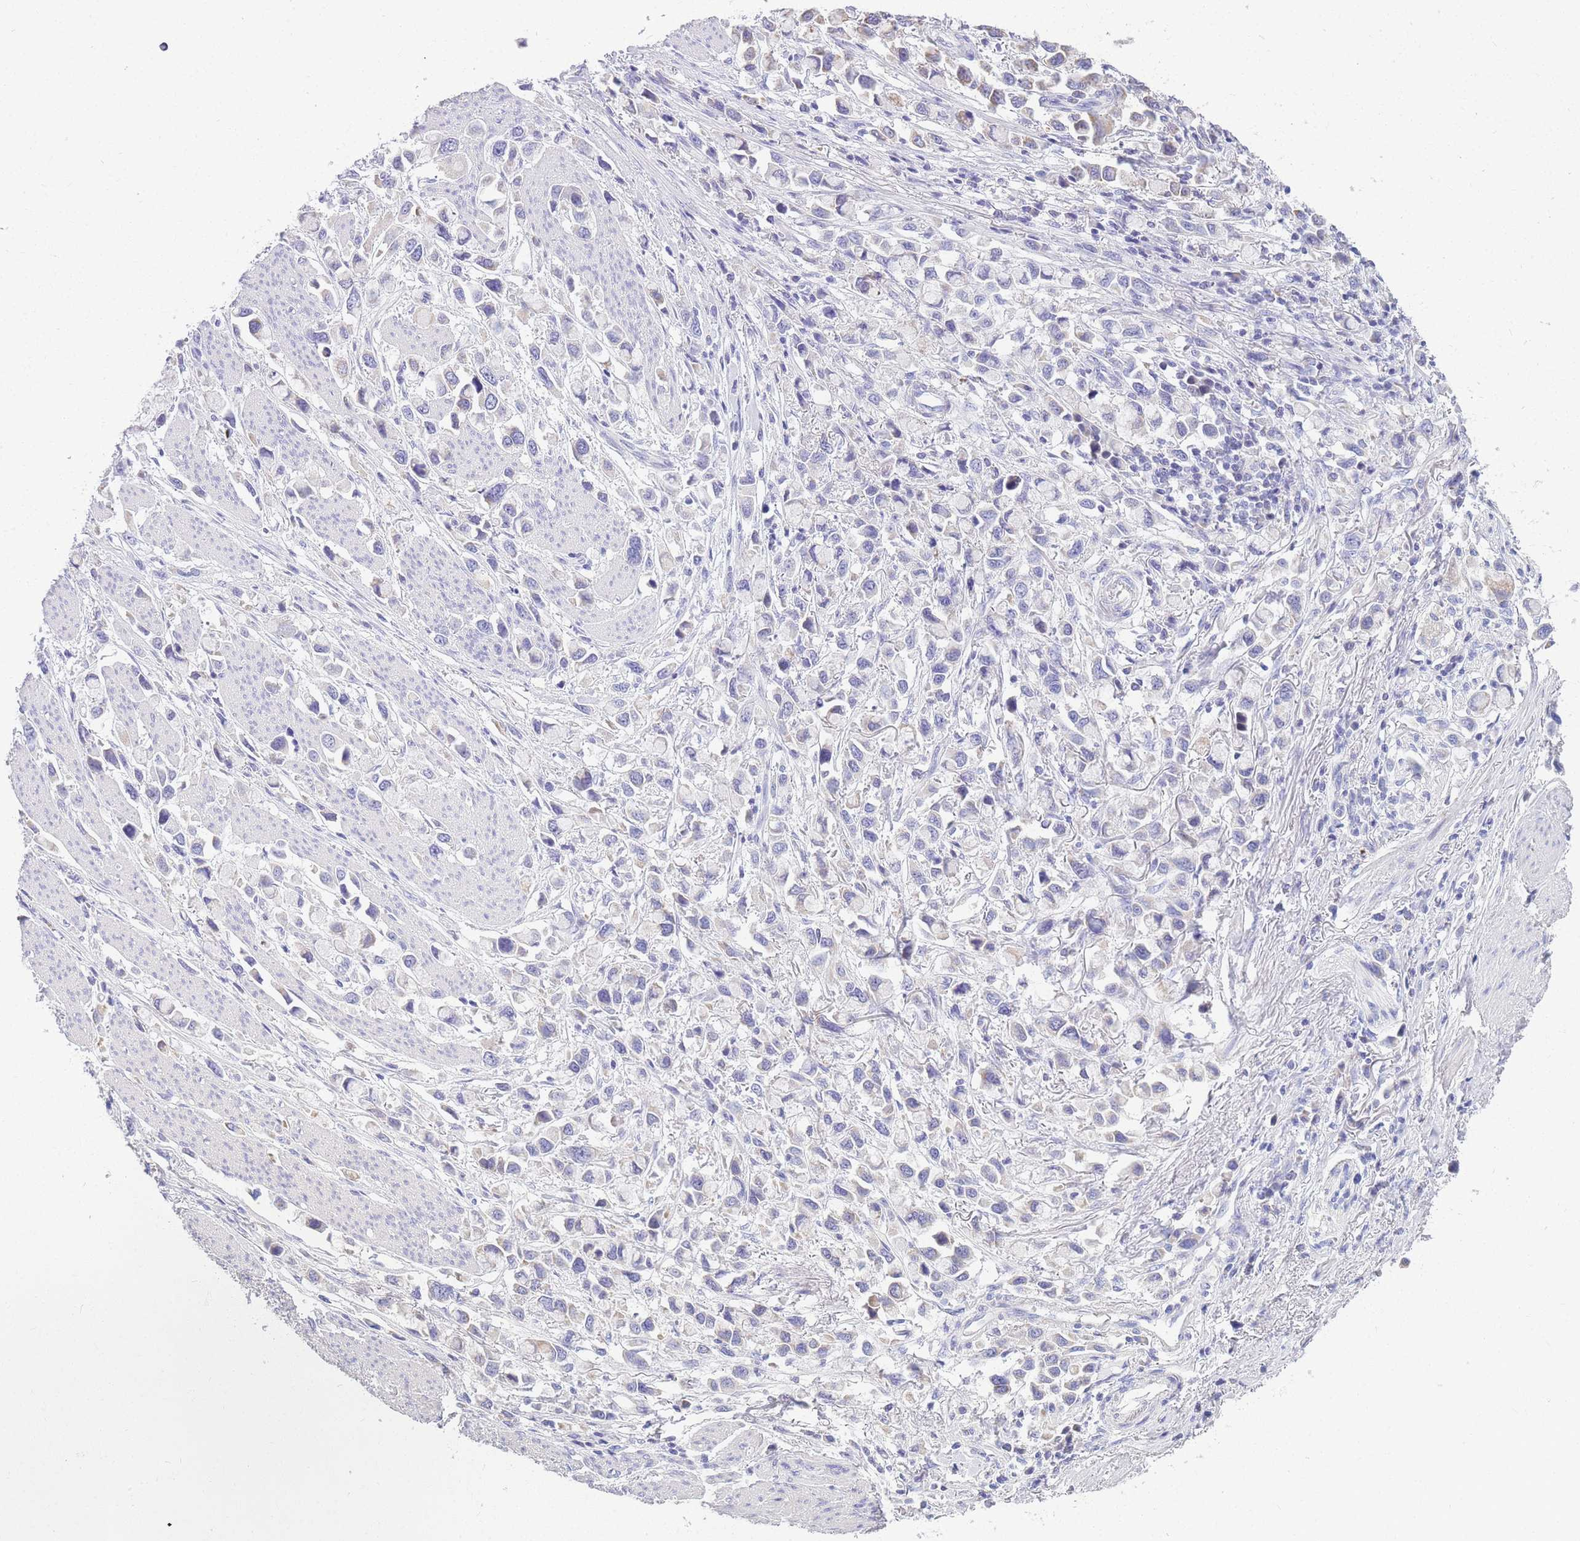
{"staining": {"intensity": "weak", "quantity": "<25%", "location": "cytoplasmic/membranous"}, "tissue": "stomach cancer", "cell_type": "Tumor cells", "image_type": "cancer", "snomed": [{"axis": "morphology", "description": "Adenocarcinoma, NOS"}, {"axis": "topography", "description": "Stomach"}], "caption": "Tumor cells are negative for protein expression in human adenocarcinoma (stomach).", "gene": "DHRS11", "patient": {"sex": "female", "age": 81}}